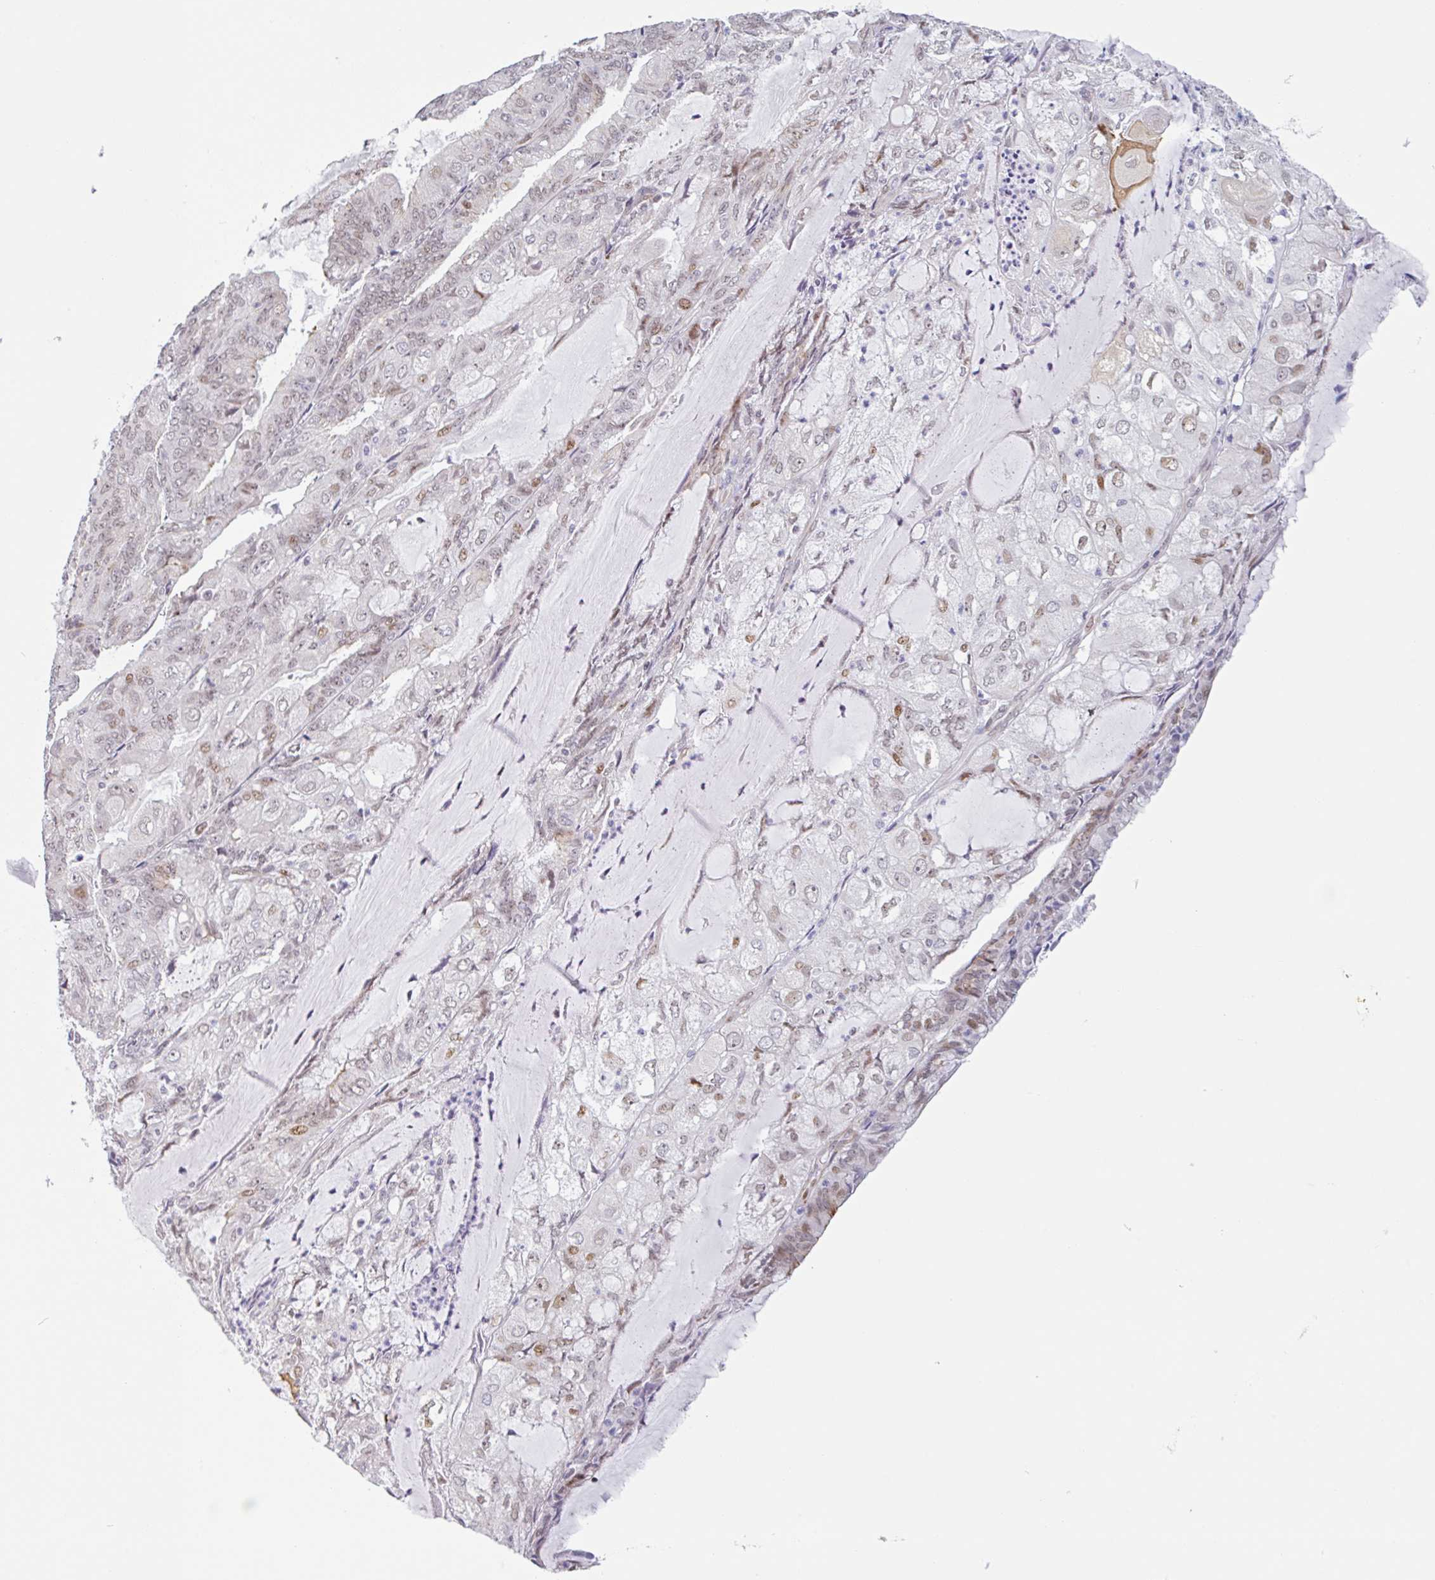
{"staining": {"intensity": "moderate", "quantity": "<25%", "location": "nuclear"}, "tissue": "endometrial cancer", "cell_type": "Tumor cells", "image_type": "cancer", "snomed": [{"axis": "morphology", "description": "Adenocarcinoma, NOS"}, {"axis": "topography", "description": "Endometrium"}], "caption": "A brown stain highlights moderate nuclear expression of a protein in endometrial cancer tumor cells.", "gene": "TMEM119", "patient": {"sex": "female", "age": 81}}